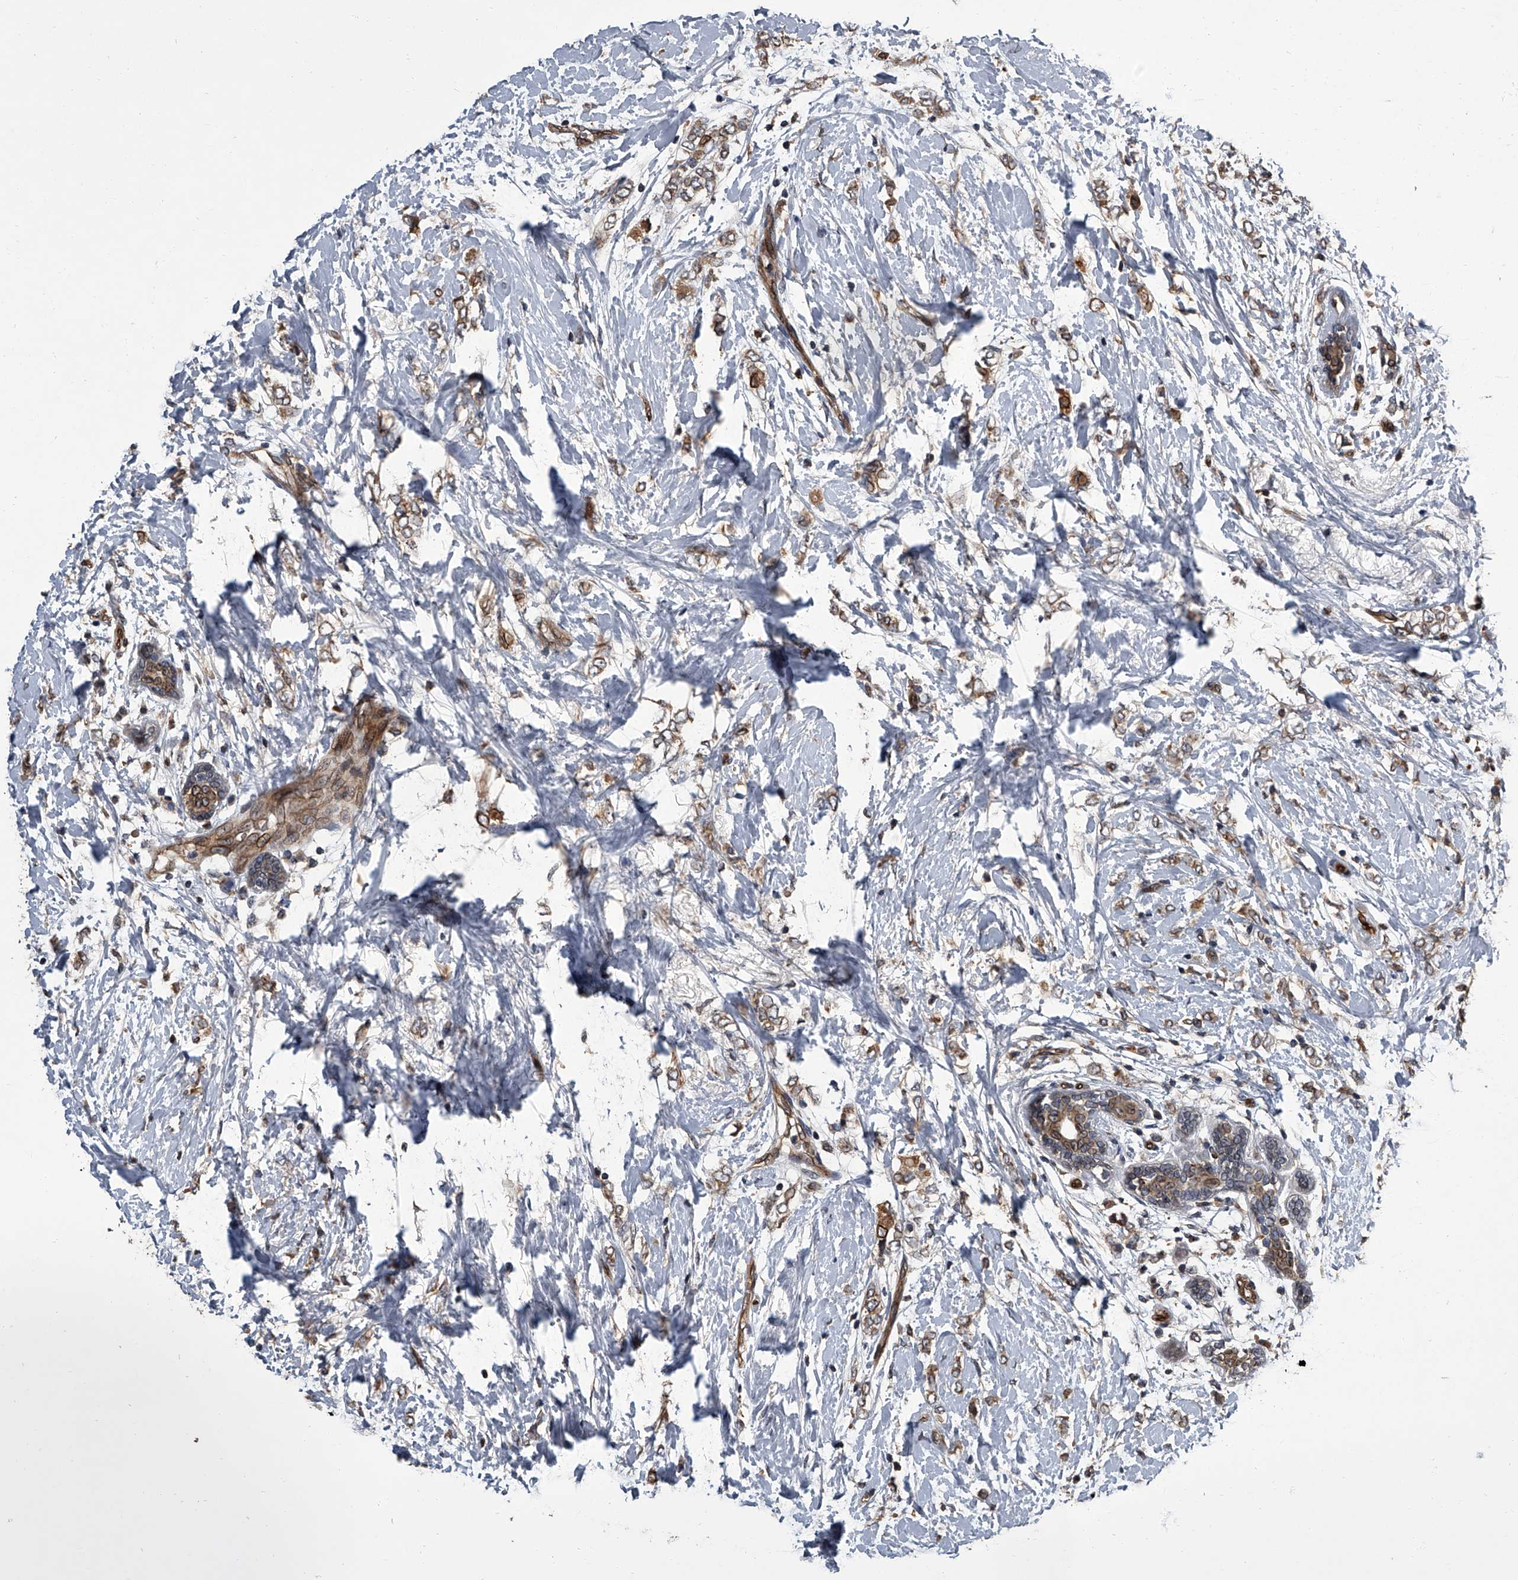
{"staining": {"intensity": "moderate", "quantity": ">75%", "location": "cytoplasmic/membranous,nuclear"}, "tissue": "breast cancer", "cell_type": "Tumor cells", "image_type": "cancer", "snomed": [{"axis": "morphology", "description": "Normal tissue, NOS"}, {"axis": "morphology", "description": "Lobular carcinoma"}, {"axis": "topography", "description": "Breast"}], "caption": "A medium amount of moderate cytoplasmic/membranous and nuclear staining is identified in about >75% of tumor cells in lobular carcinoma (breast) tissue. (DAB IHC with brightfield microscopy, high magnification).", "gene": "LRRC8C", "patient": {"sex": "female", "age": 47}}